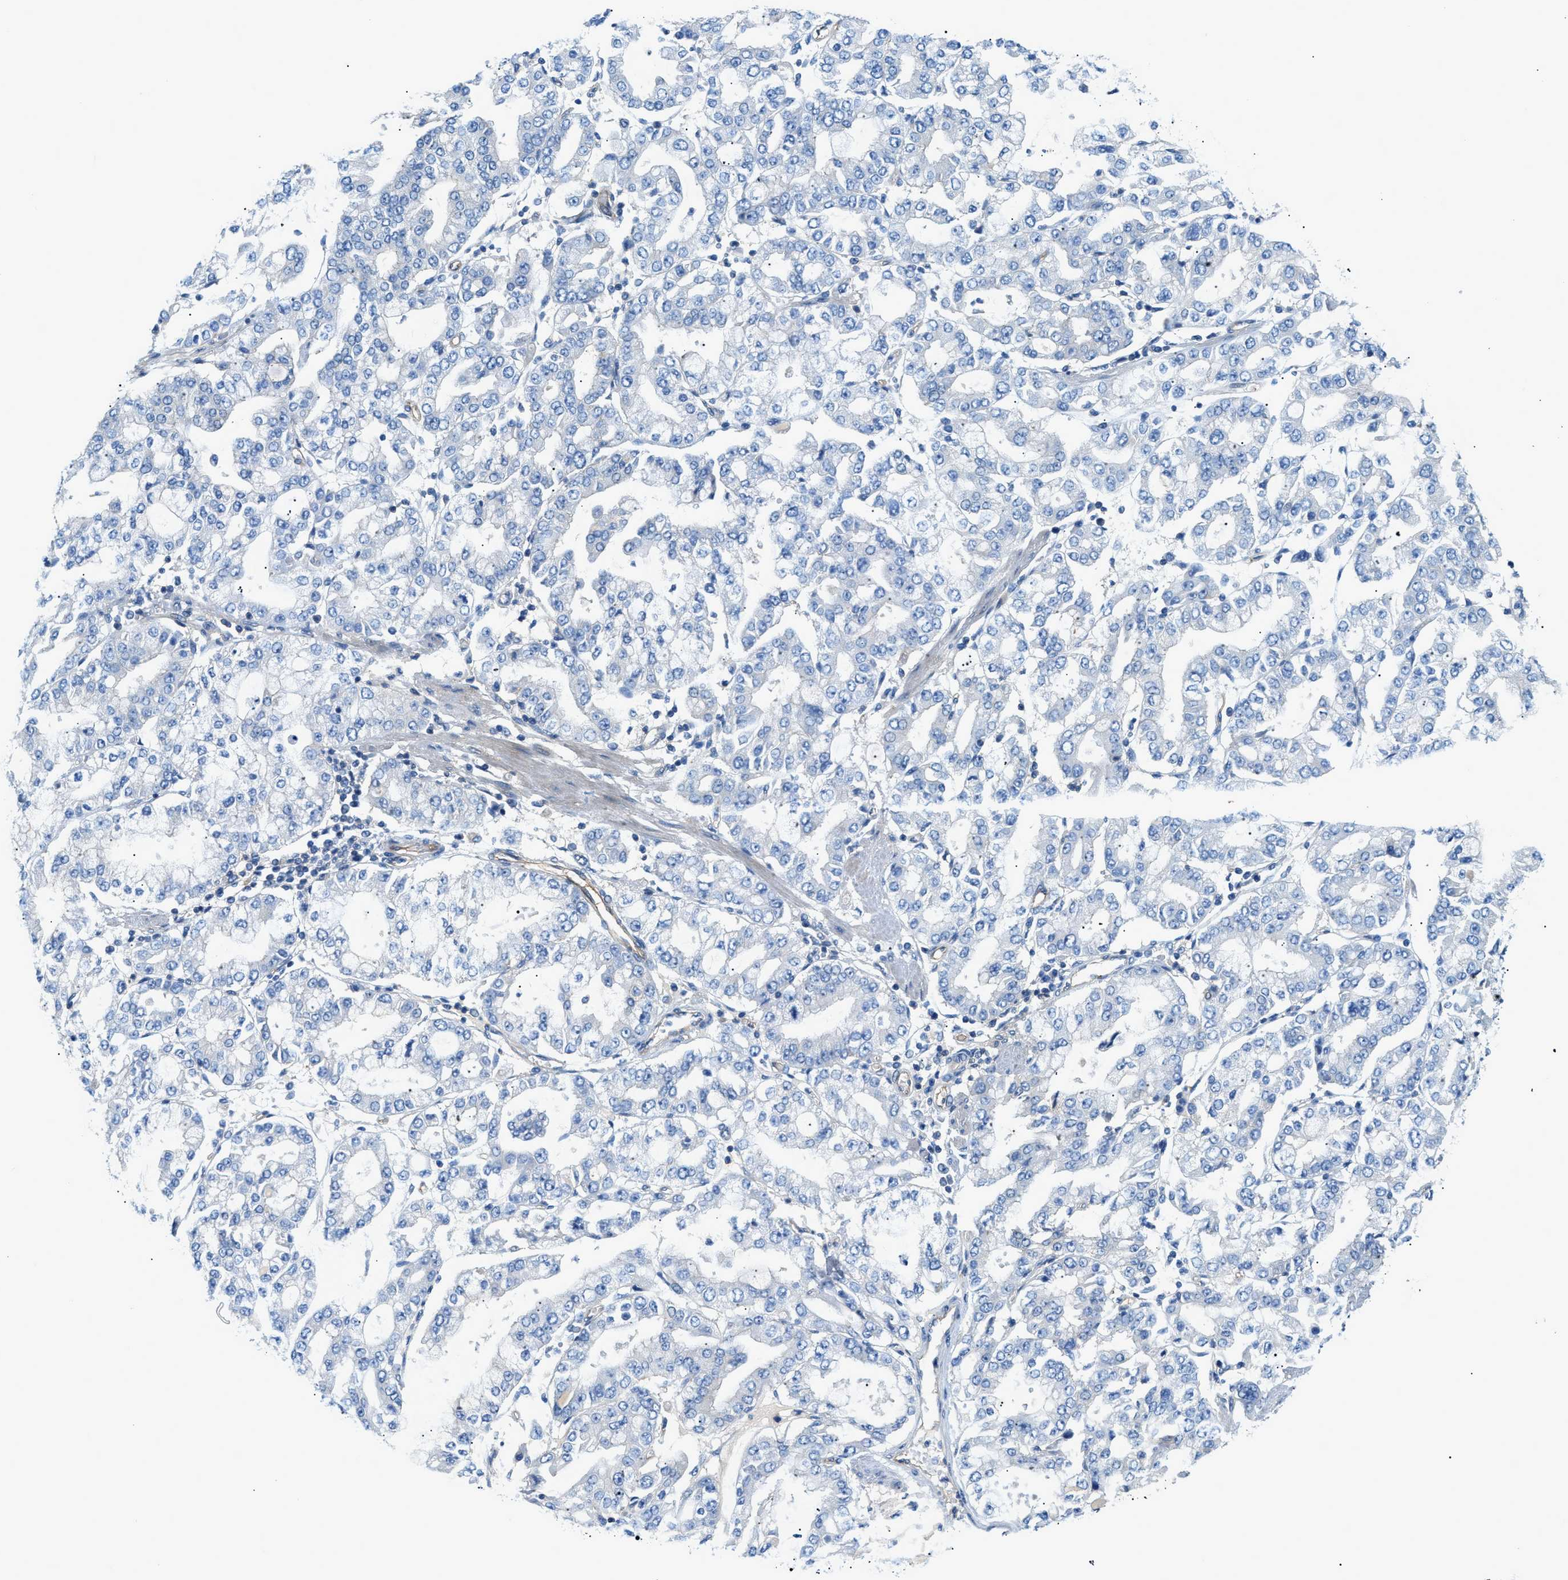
{"staining": {"intensity": "negative", "quantity": "none", "location": "none"}, "tissue": "stomach cancer", "cell_type": "Tumor cells", "image_type": "cancer", "snomed": [{"axis": "morphology", "description": "Adenocarcinoma, NOS"}, {"axis": "topography", "description": "Stomach"}], "caption": "Immunohistochemistry of human stomach cancer (adenocarcinoma) demonstrates no staining in tumor cells.", "gene": "ORAI1", "patient": {"sex": "male", "age": 76}}